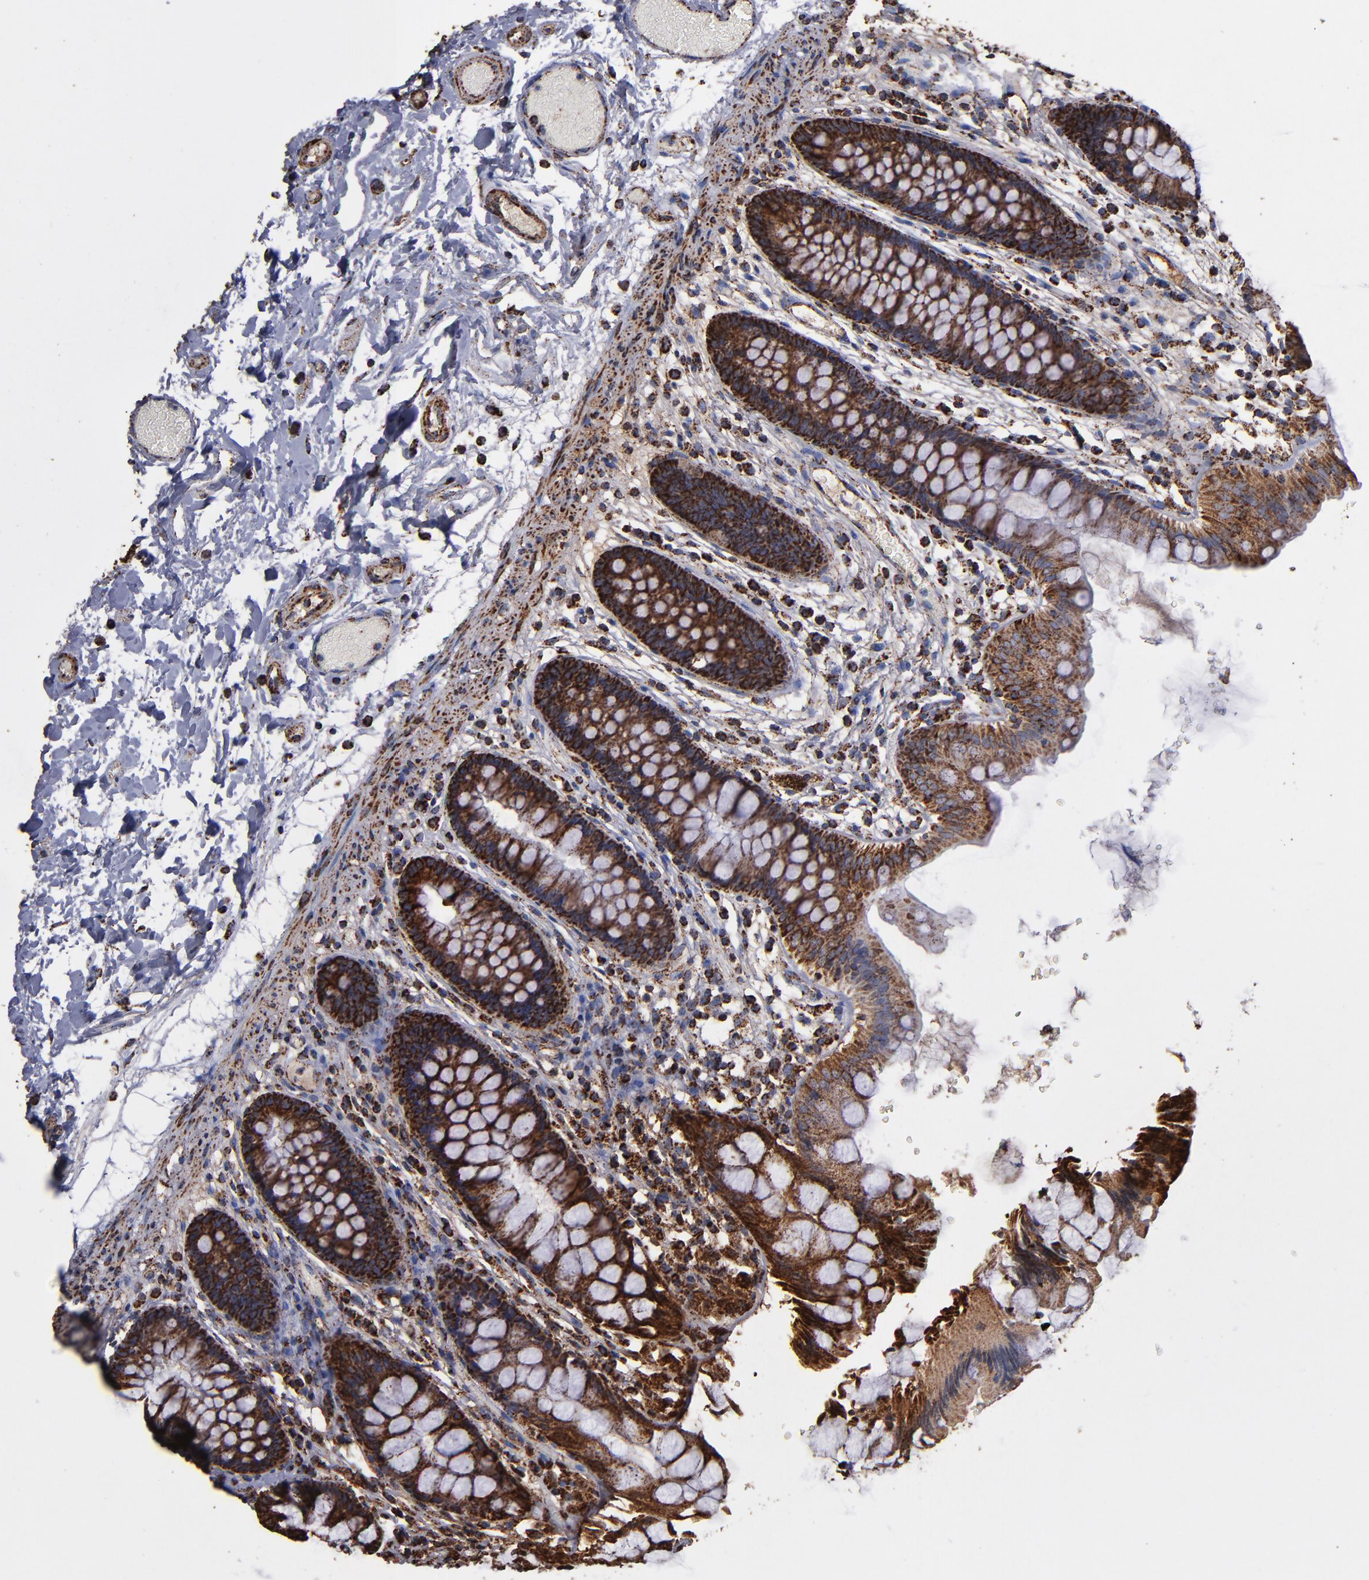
{"staining": {"intensity": "moderate", "quantity": ">75%", "location": "cytoplasmic/membranous"}, "tissue": "colon", "cell_type": "Endothelial cells", "image_type": "normal", "snomed": [{"axis": "morphology", "description": "Normal tissue, NOS"}, {"axis": "topography", "description": "Smooth muscle"}, {"axis": "topography", "description": "Colon"}], "caption": "Colon stained with IHC displays moderate cytoplasmic/membranous expression in approximately >75% of endothelial cells.", "gene": "SOD2", "patient": {"sex": "male", "age": 67}}